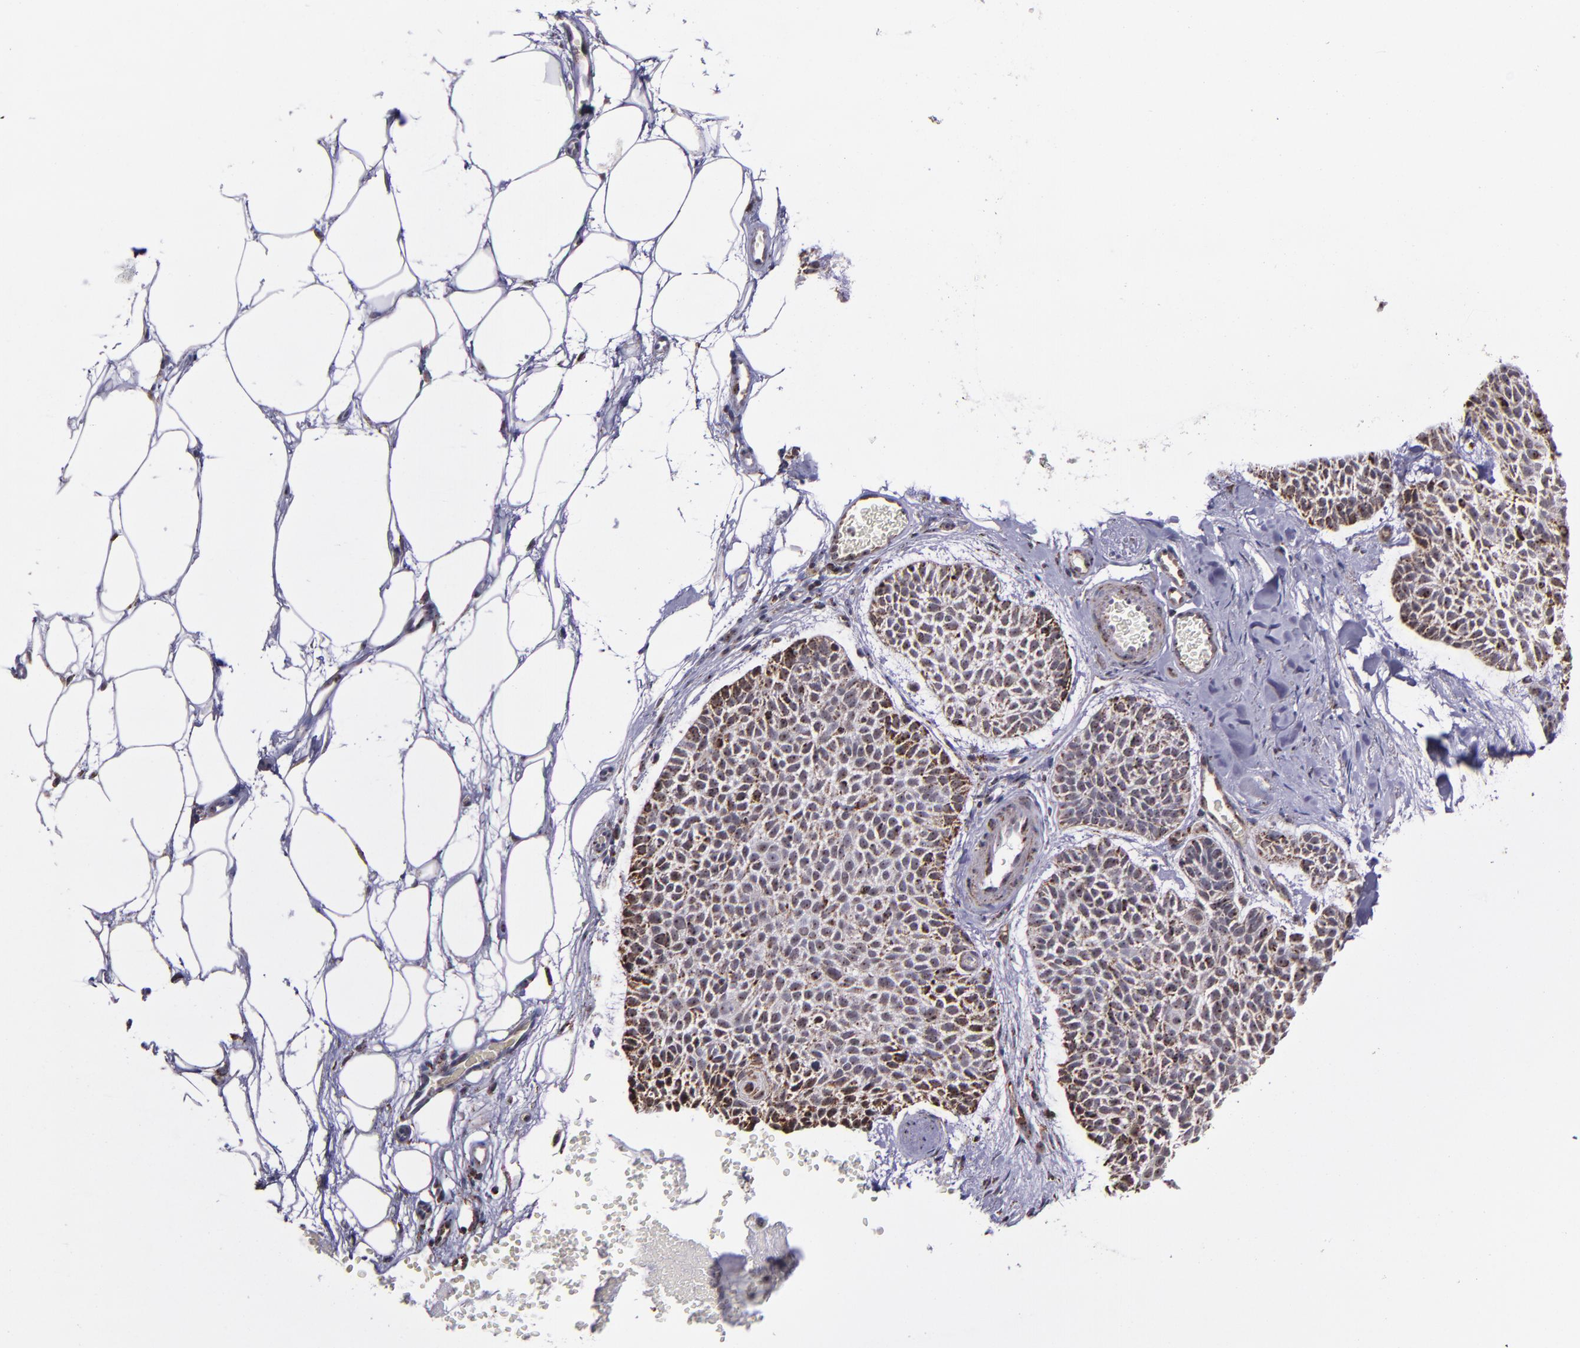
{"staining": {"intensity": "weak", "quantity": "25%-75%", "location": "cytoplasmic/membranous,nuclear"}, "tissue": "skin cancer", "cell_type": "Tumor cells", "image_type": "cancer", "snomed": [{"axis": "morphology", "description": "Normal tissue, NOS"}, {"axis": "morphology", "description": "Basal cell carcinoma"}, {"axis": "topography", "description": "Skin"}], "caption": "Immunohistochemistry of human skin cancer demonstrates low levels of weak cytoplasmic/membranous and nuclear positivity in about 25%-75% of tumor cells.", "gene": "LONP1", "patient": {"sex": "female", "age": 70}}